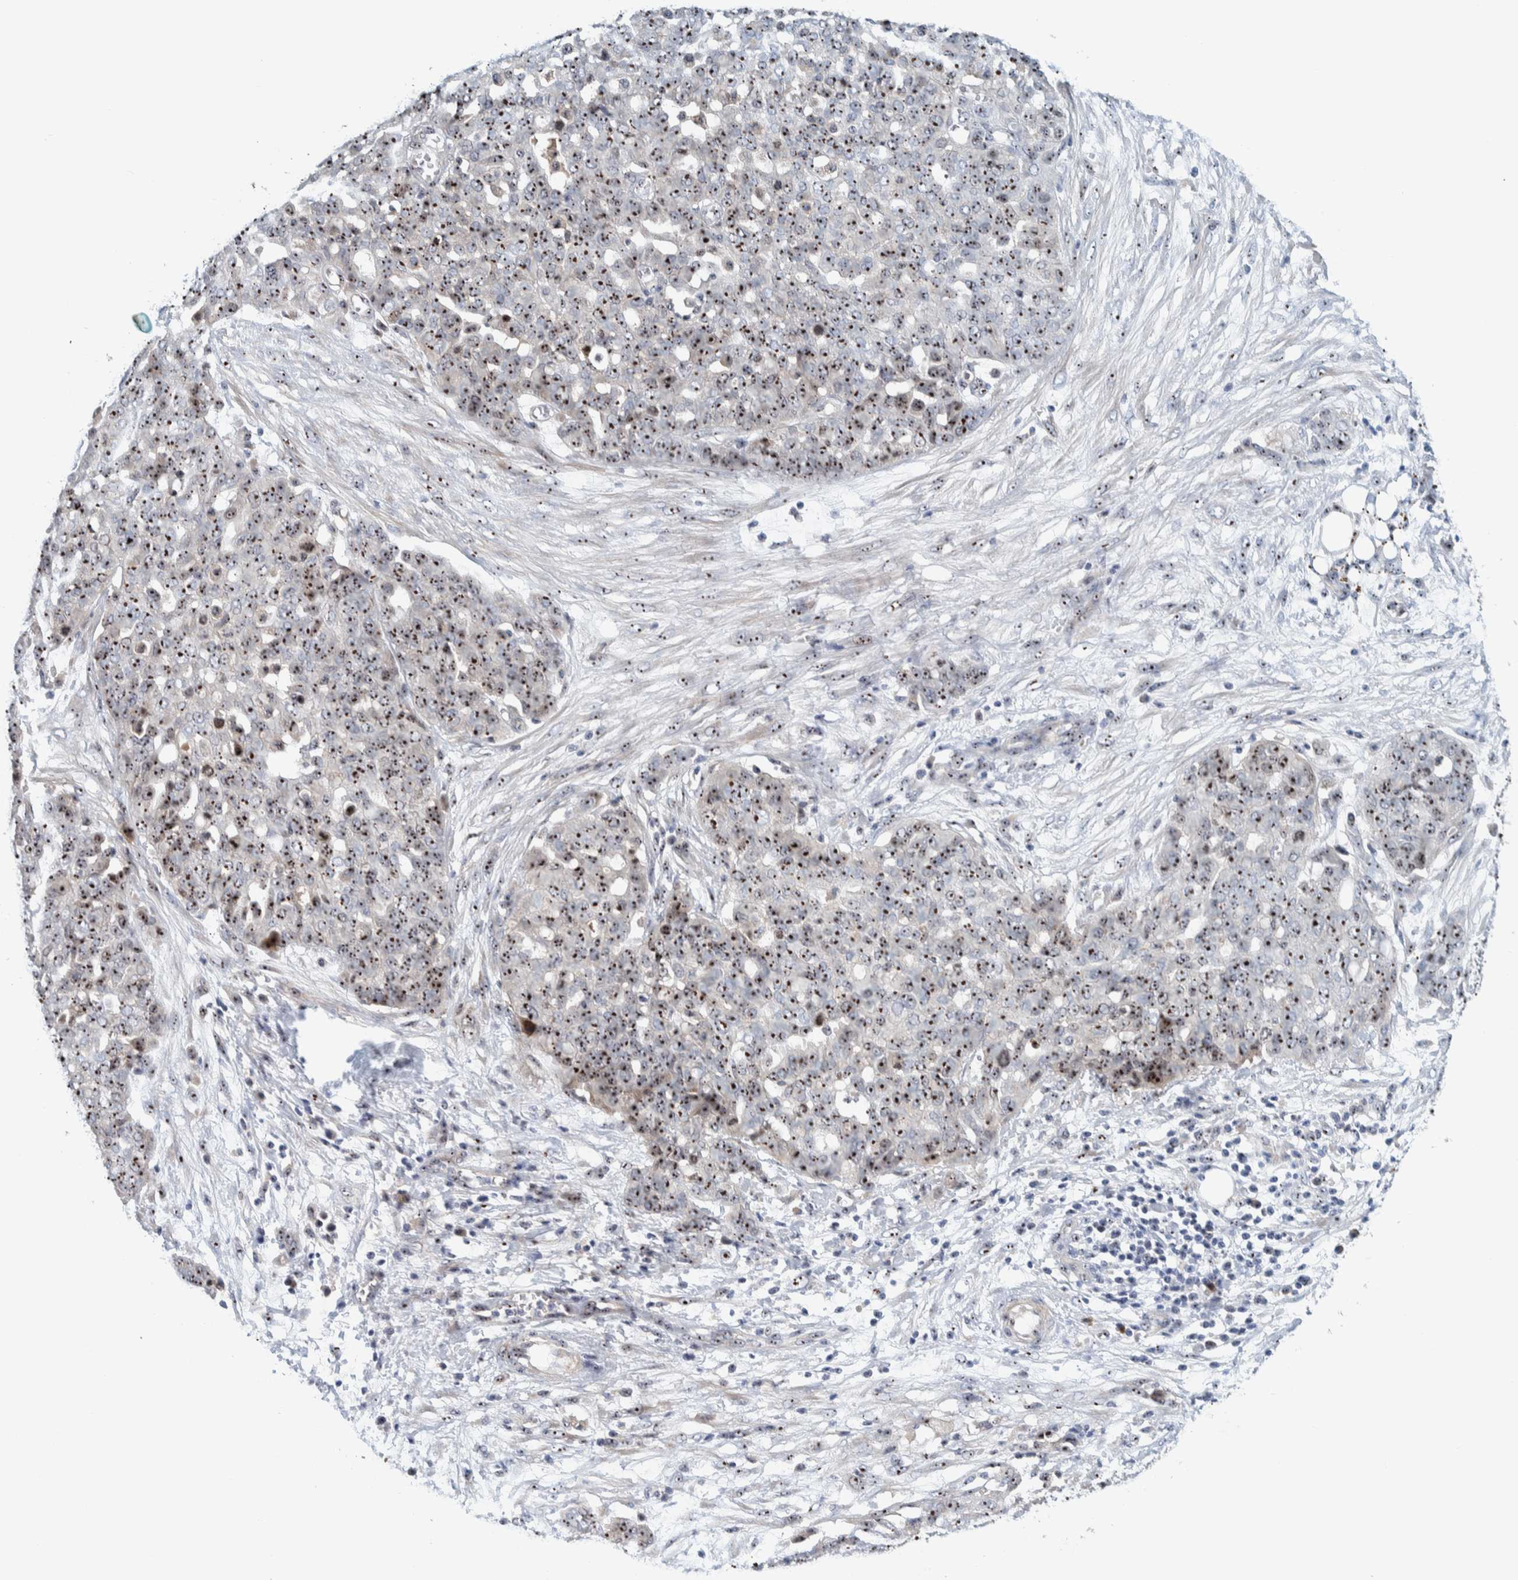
{"staining": {"intensity": "strong", "quantity": ">75%", "location": "nuclear"}, "tissue": "ovarian cancer", "cell_type": "Tumor cells", "image_type": "cancer", "snomed": [{"axis": "morphology", "description": "Cystadenocarcinoma, serous, NOS"}, {"axis": "topography", "description": "Soft tissue"}, {"axis": "topography", "description": "Ovary"}], "caption": "Tumor cells demonstrate high levels of strong nuclear positivity in approximately >75% of cells in human ovarian cancer (serous cystadenocarcinoma).", "gene": "NOL11", "patient": {"sex": "female", "age": 57}}